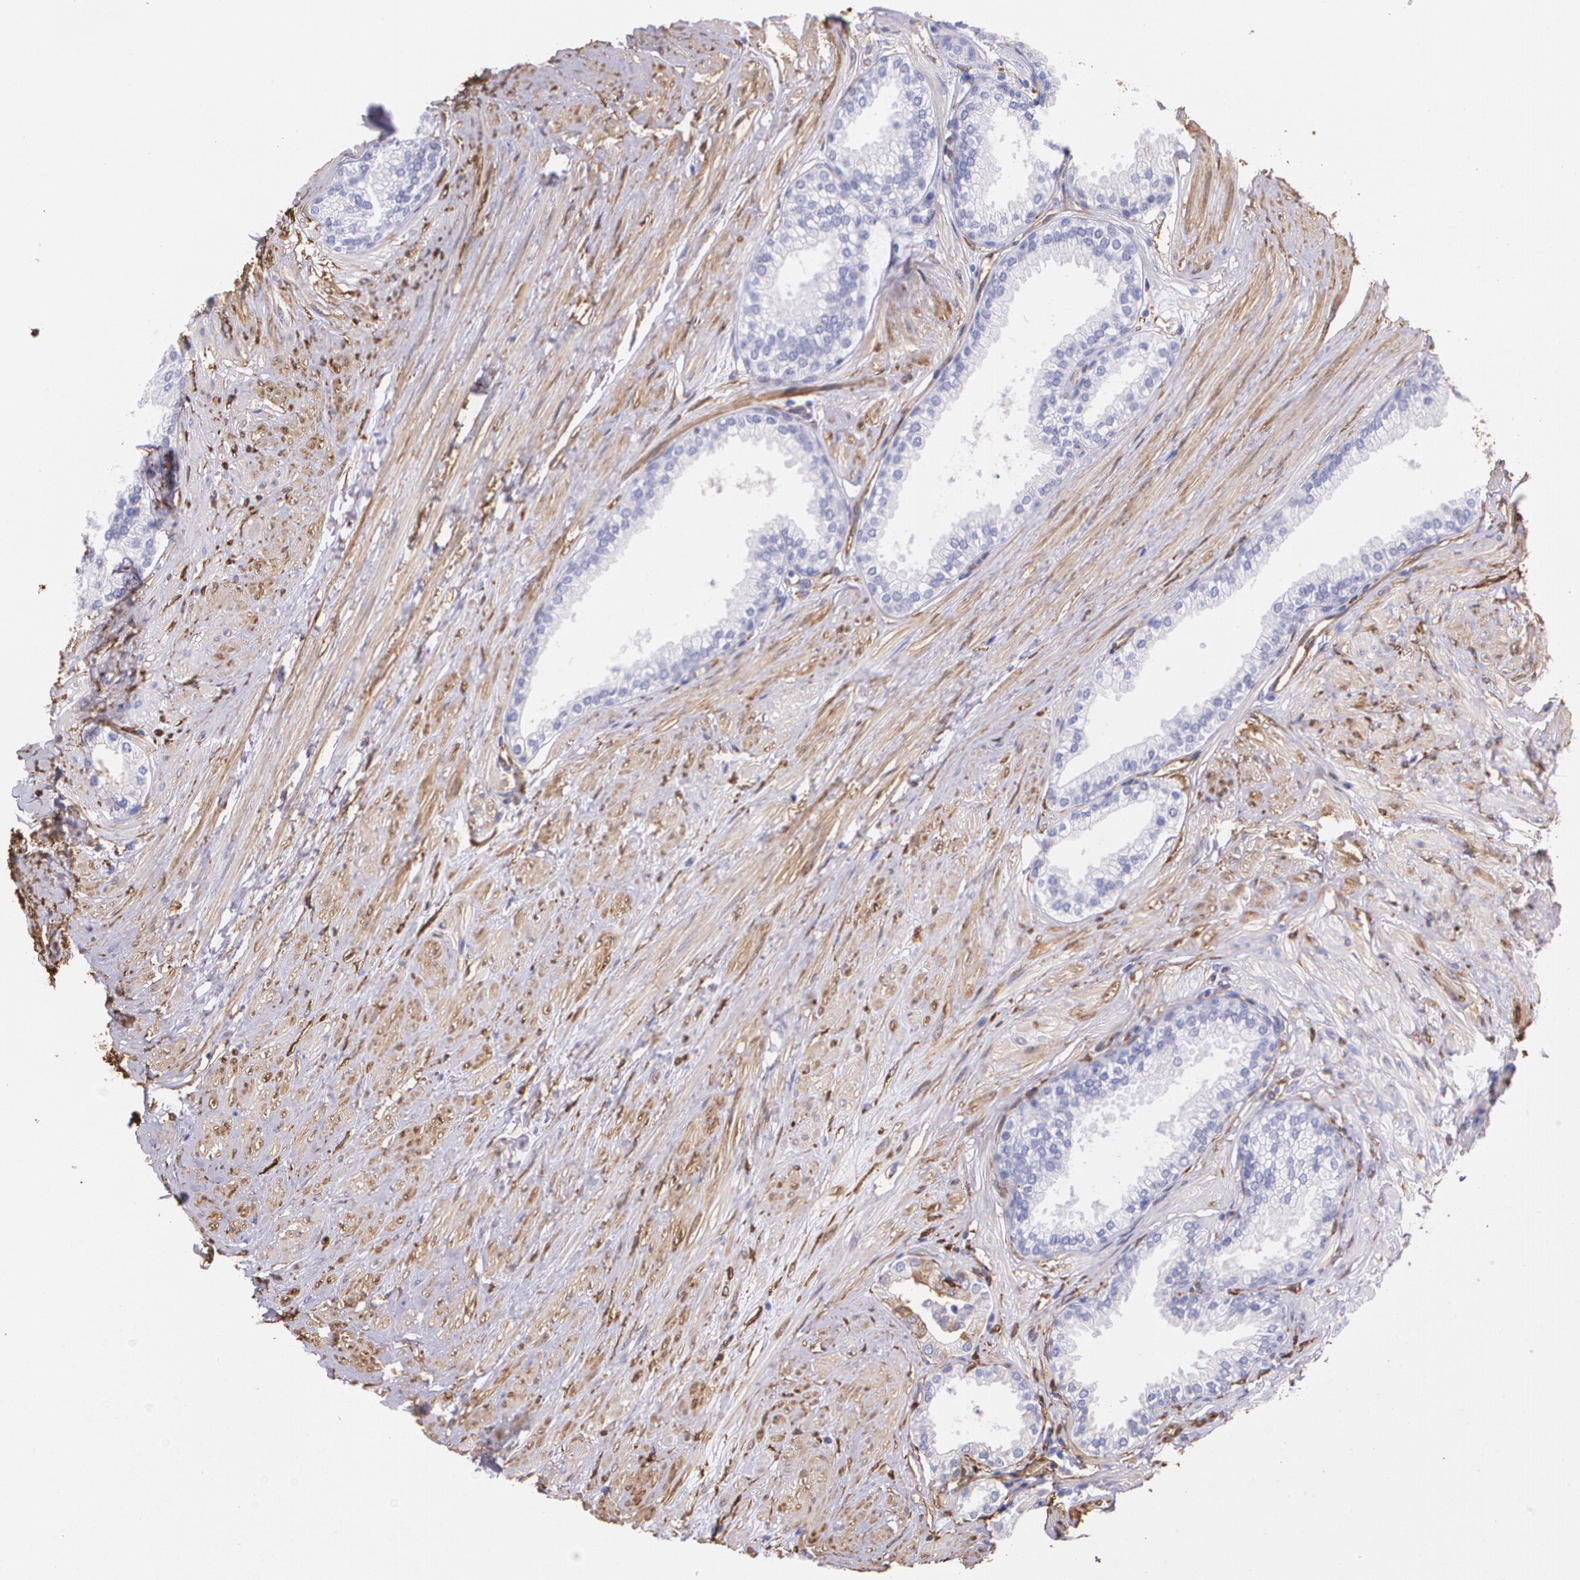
{"staining": {"intensity": "moderate", "quantity": ">75%", "location": "cytoplasmic/membranous"}, "tissue": "prostate", "cell_type": "Glandular cells", "image_type": "normal", "snomed": [{"axis": "morphology", "description": "Normal tissue, NOS"}, {"axis": "topography", "description": "Prostate"}], "caption": "The photomicrograph reveals staining of benign prostate, revealing moderate cytoplasmic/membranous protein expression (brown color) within glandular cells.", "gene": "MMP2", "patient": {"sex": "male", "age": 64}}